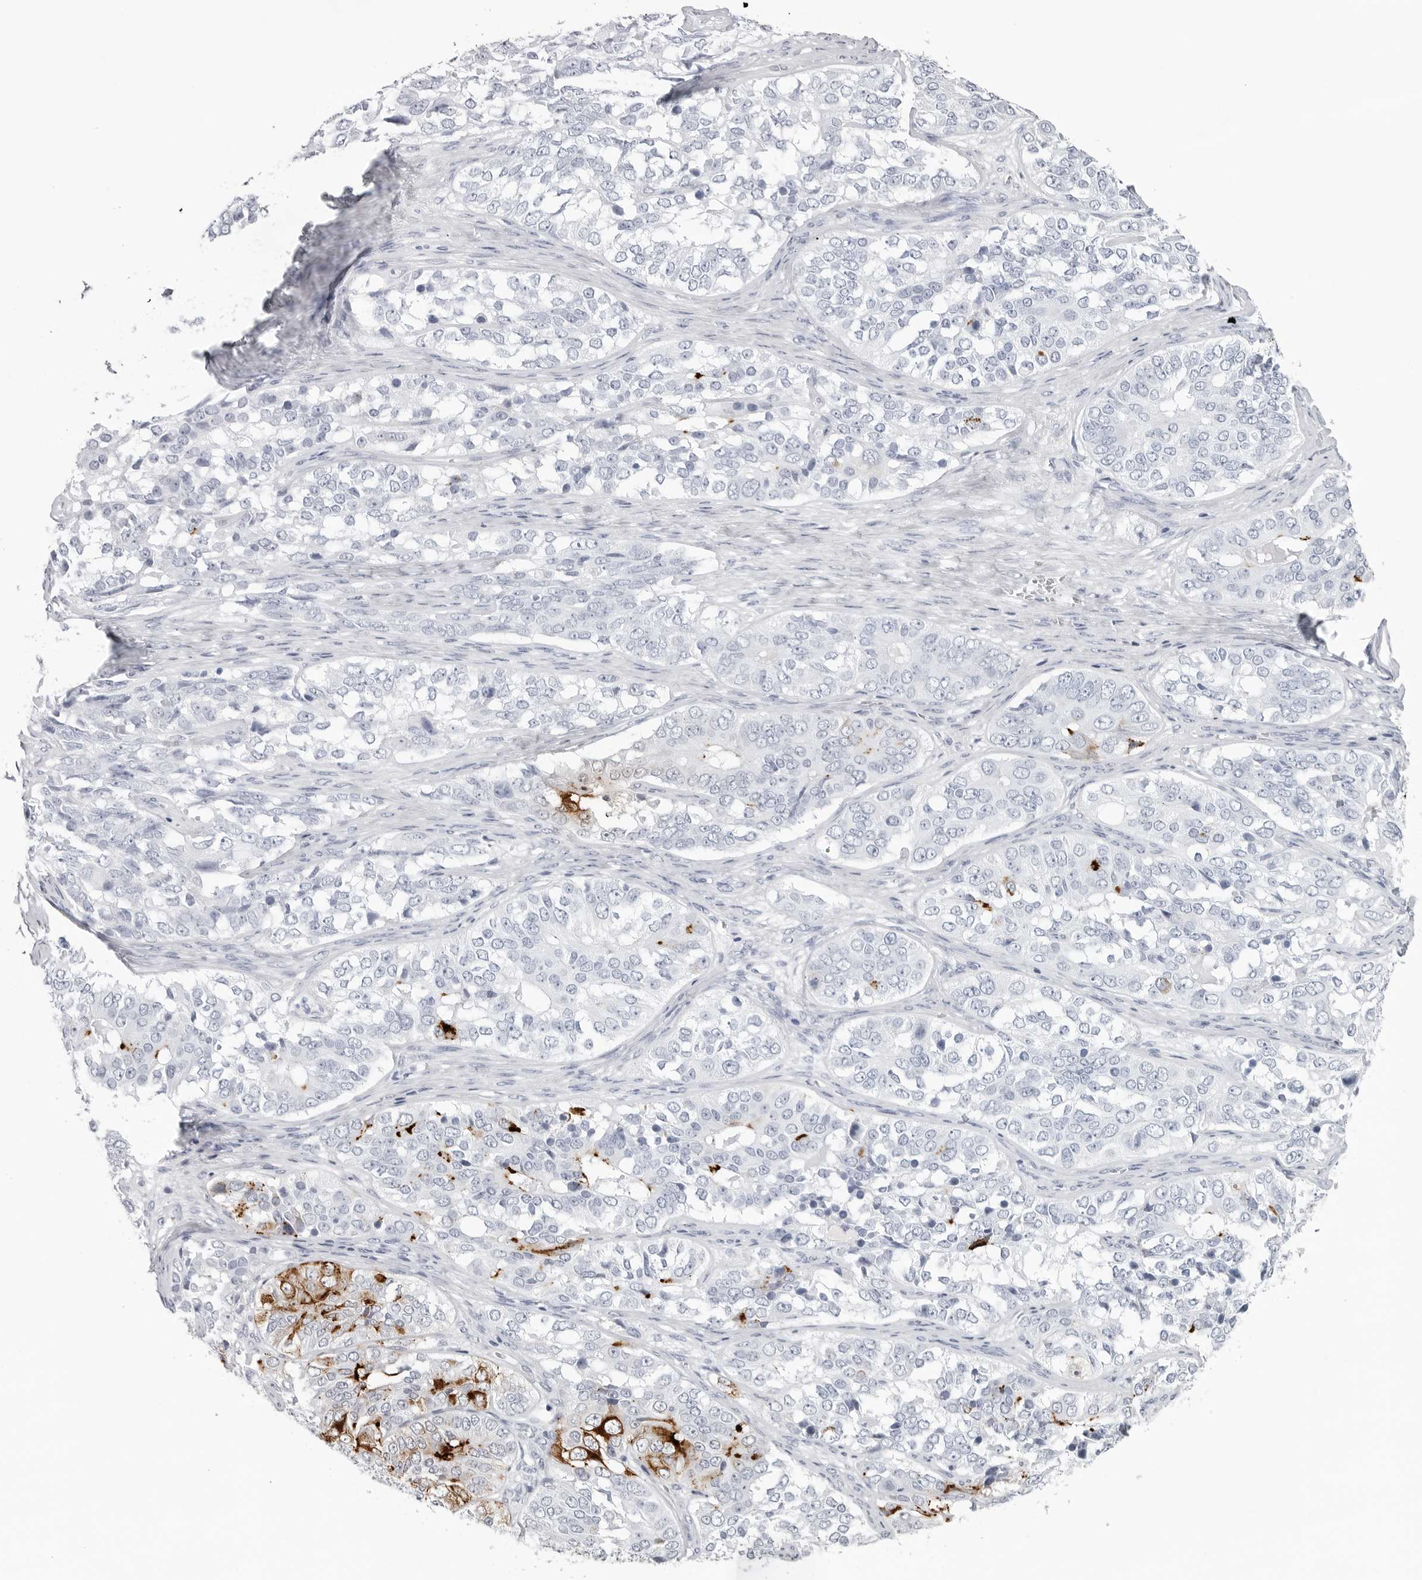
{"staining": {"intensity": "strong", "quantity": "<25%", "location": "cytoplasmic/membranous"}, "tissue": "ovarian cancer", "cell_type": "Tumor cells", "image_type": "cancer", "snomed": [{"axis": "morphology", "description": "Carcinoma, endometroid"}, {"axis": "topography", "description": "Ovary"}], "caption": "Human endometroid carcinoma (ovarian) stained for a protein (brown) reveals strong cytoplasmic/membranous positive positivity in about <25% of tumor cells.", "gene": "CST2", "patient": {"sex": "female", "age": 51}}